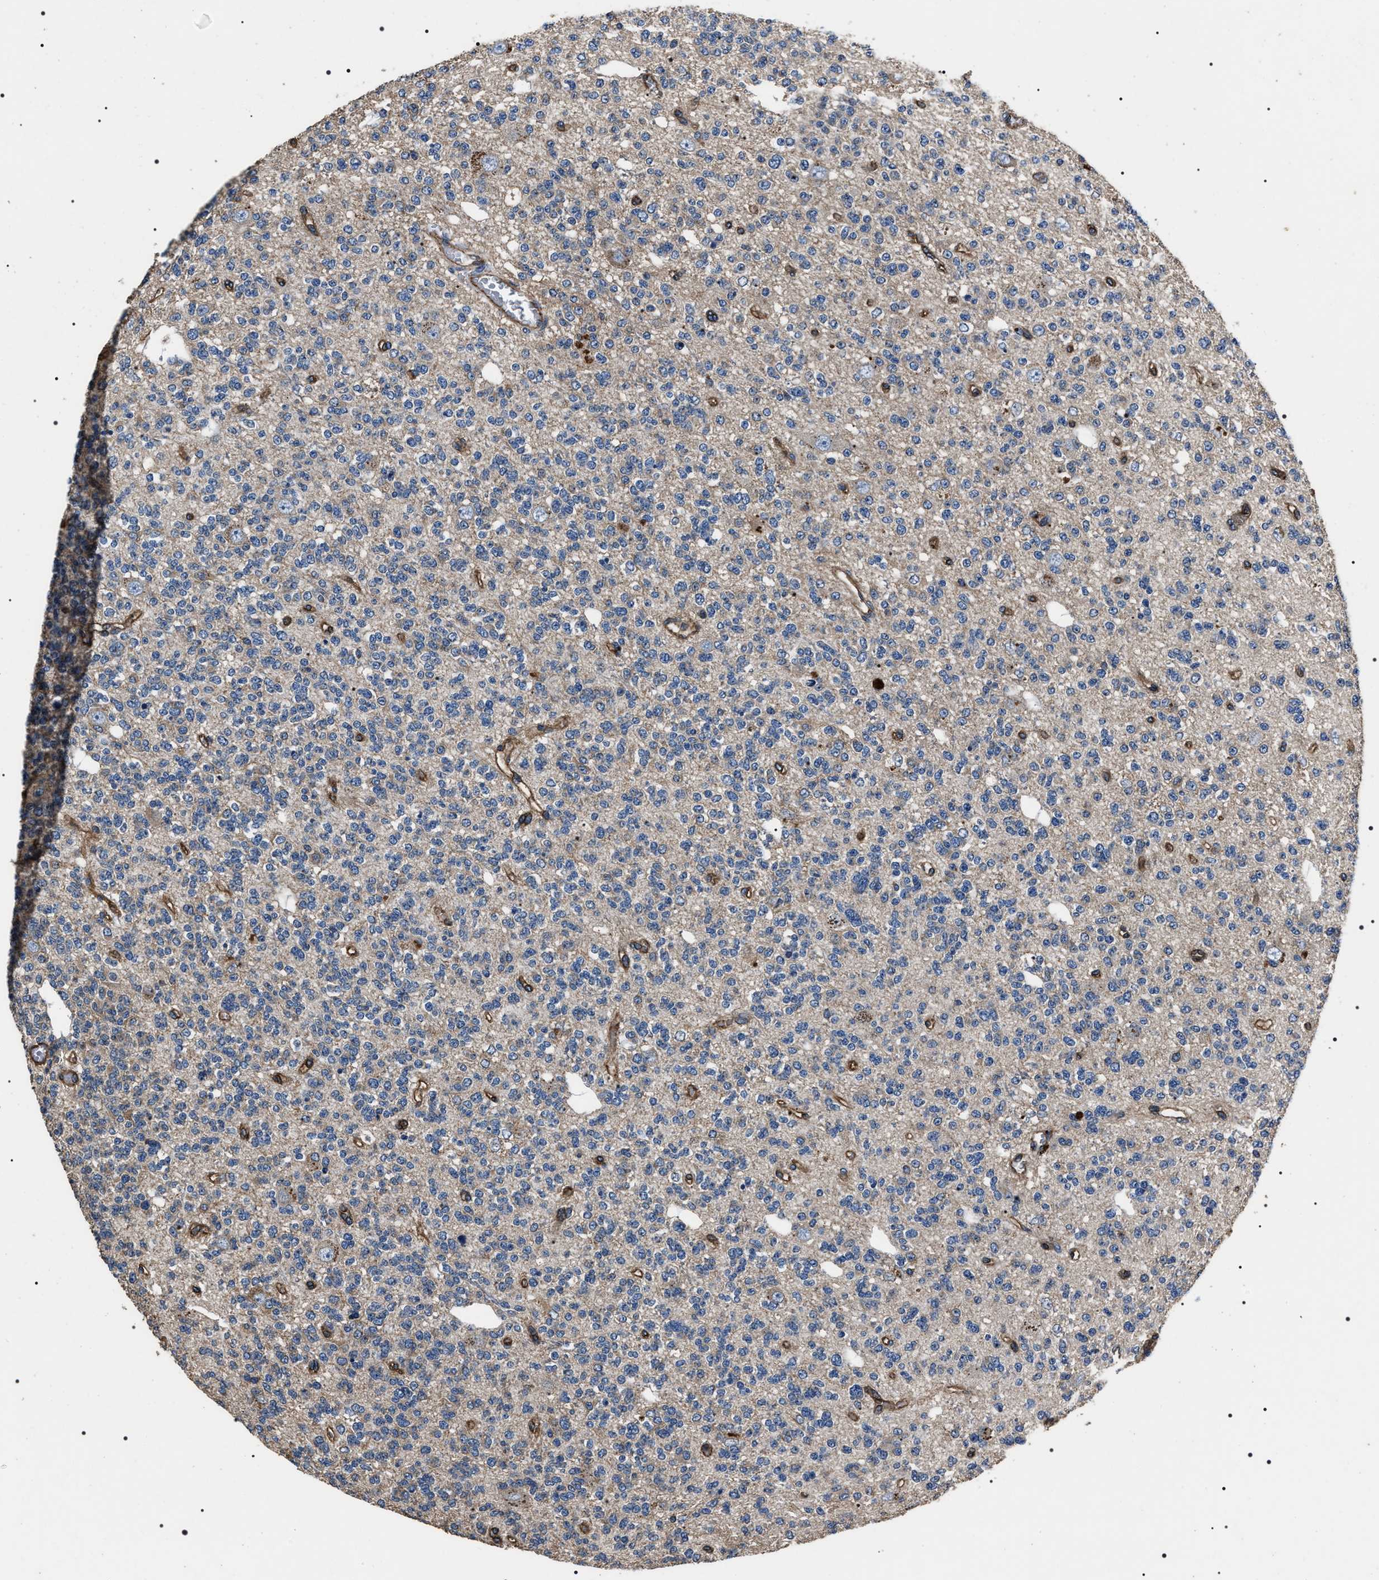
{"staining": {"intensity": "weak", "quantity": "25%-75%", "location": "cytoplasmic/membranous"}, "tissue": "glioma", "cell_type": "Tumor cells", "image_type": "cancer", "snomed": [{"axis": "morphology", "description": "Glioma, malignant, Low grade"}, {"axis": "topography", "description": "Brain"}], "caption": "Glioma tissue demonstrates weak cytoplasmic/membranous positivity in approximately 25%-75% of tumor cells, visualized by immunohistochemistry.", "gene": "HSCB", "patient": {"sex": "male", "age": 38}}